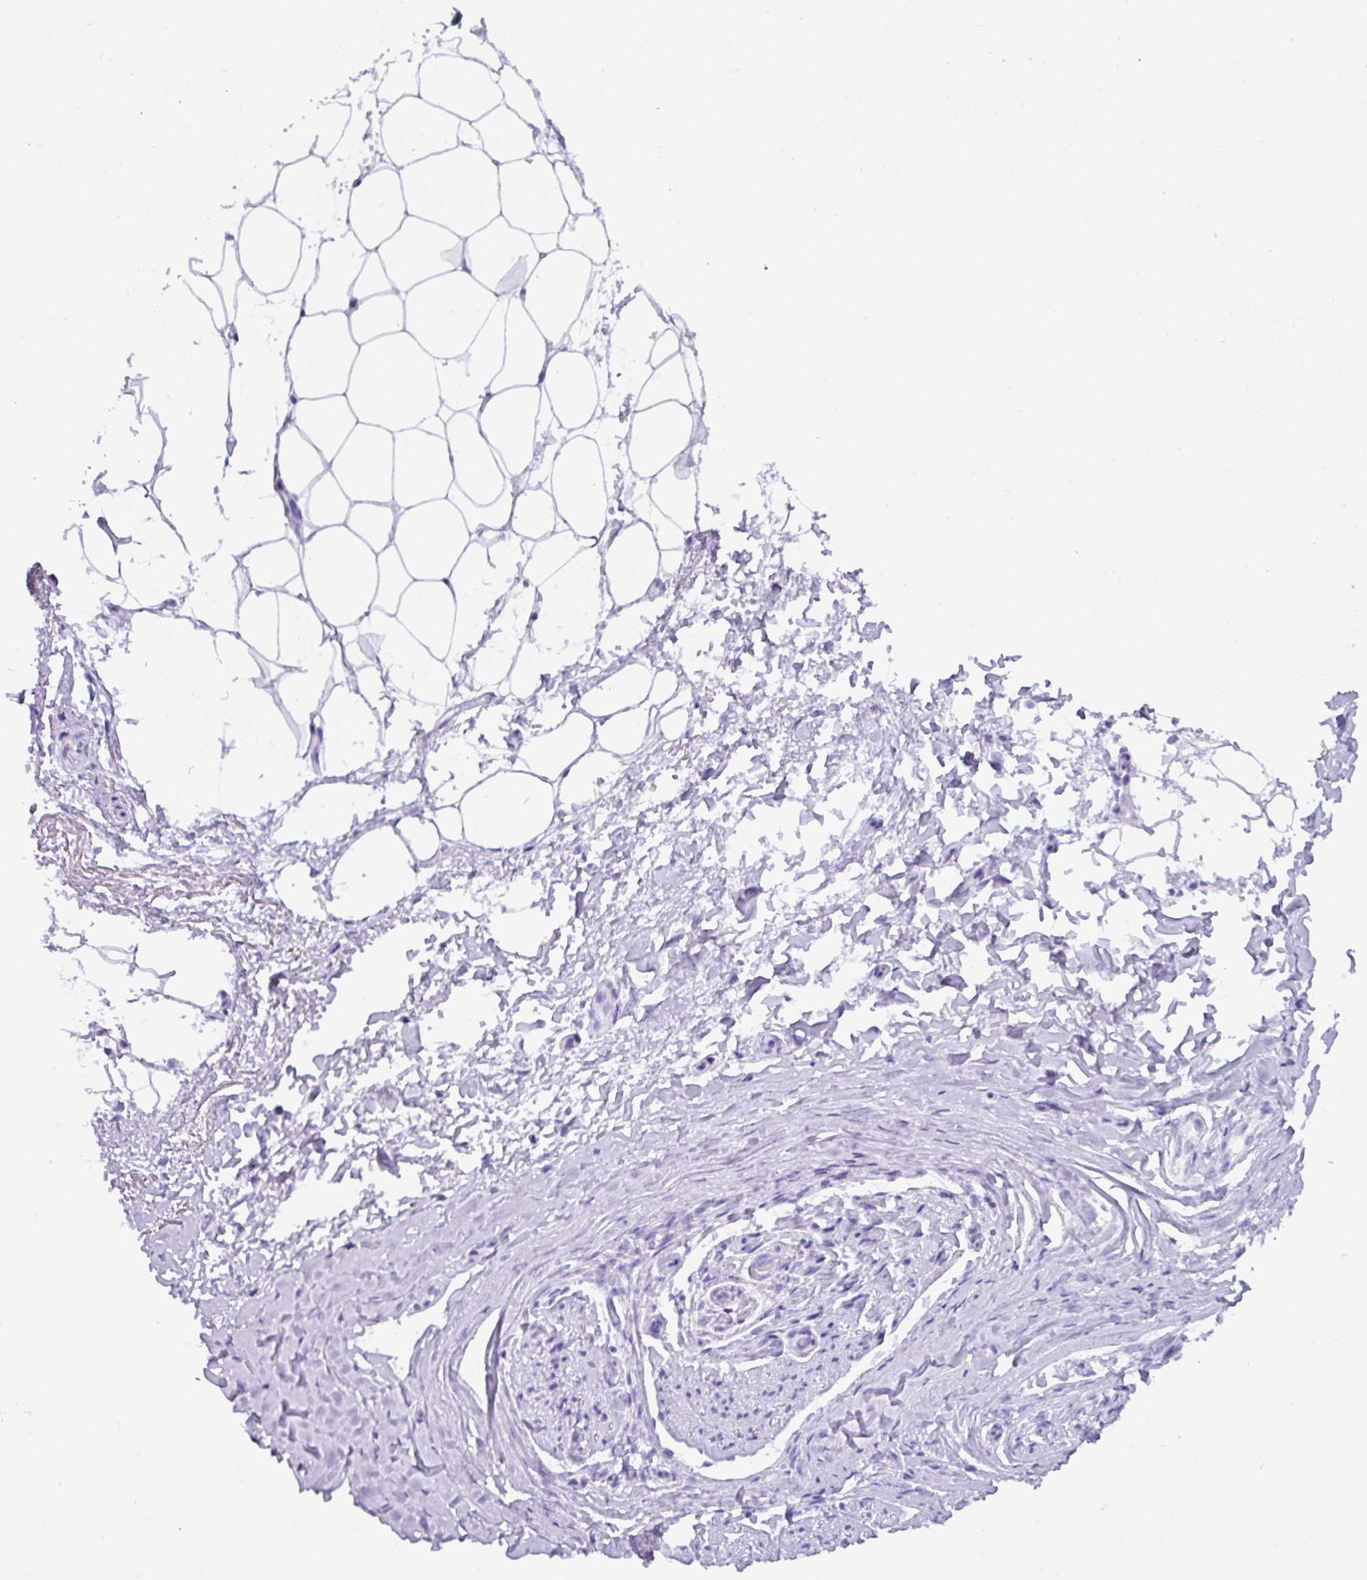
{"staining": {"intensity": "negative", "quantity": "none", "location": "none"}, "tissue": "adipose tissue", "cell_type": "Adipocytes", "image_type": "normal", "snomed": [{"axis": "morphology", "description": "Normal tissue, NOS"}, {"axis": "topography", "description": "Peripheral nerve tissue"}], "caption": "Immunohistochemistry of unremarkable adipose tissue exhibits no expression in adipocytes.", "gene": "NCCRP1", "patient": {"sex": "female", "age": 61}}